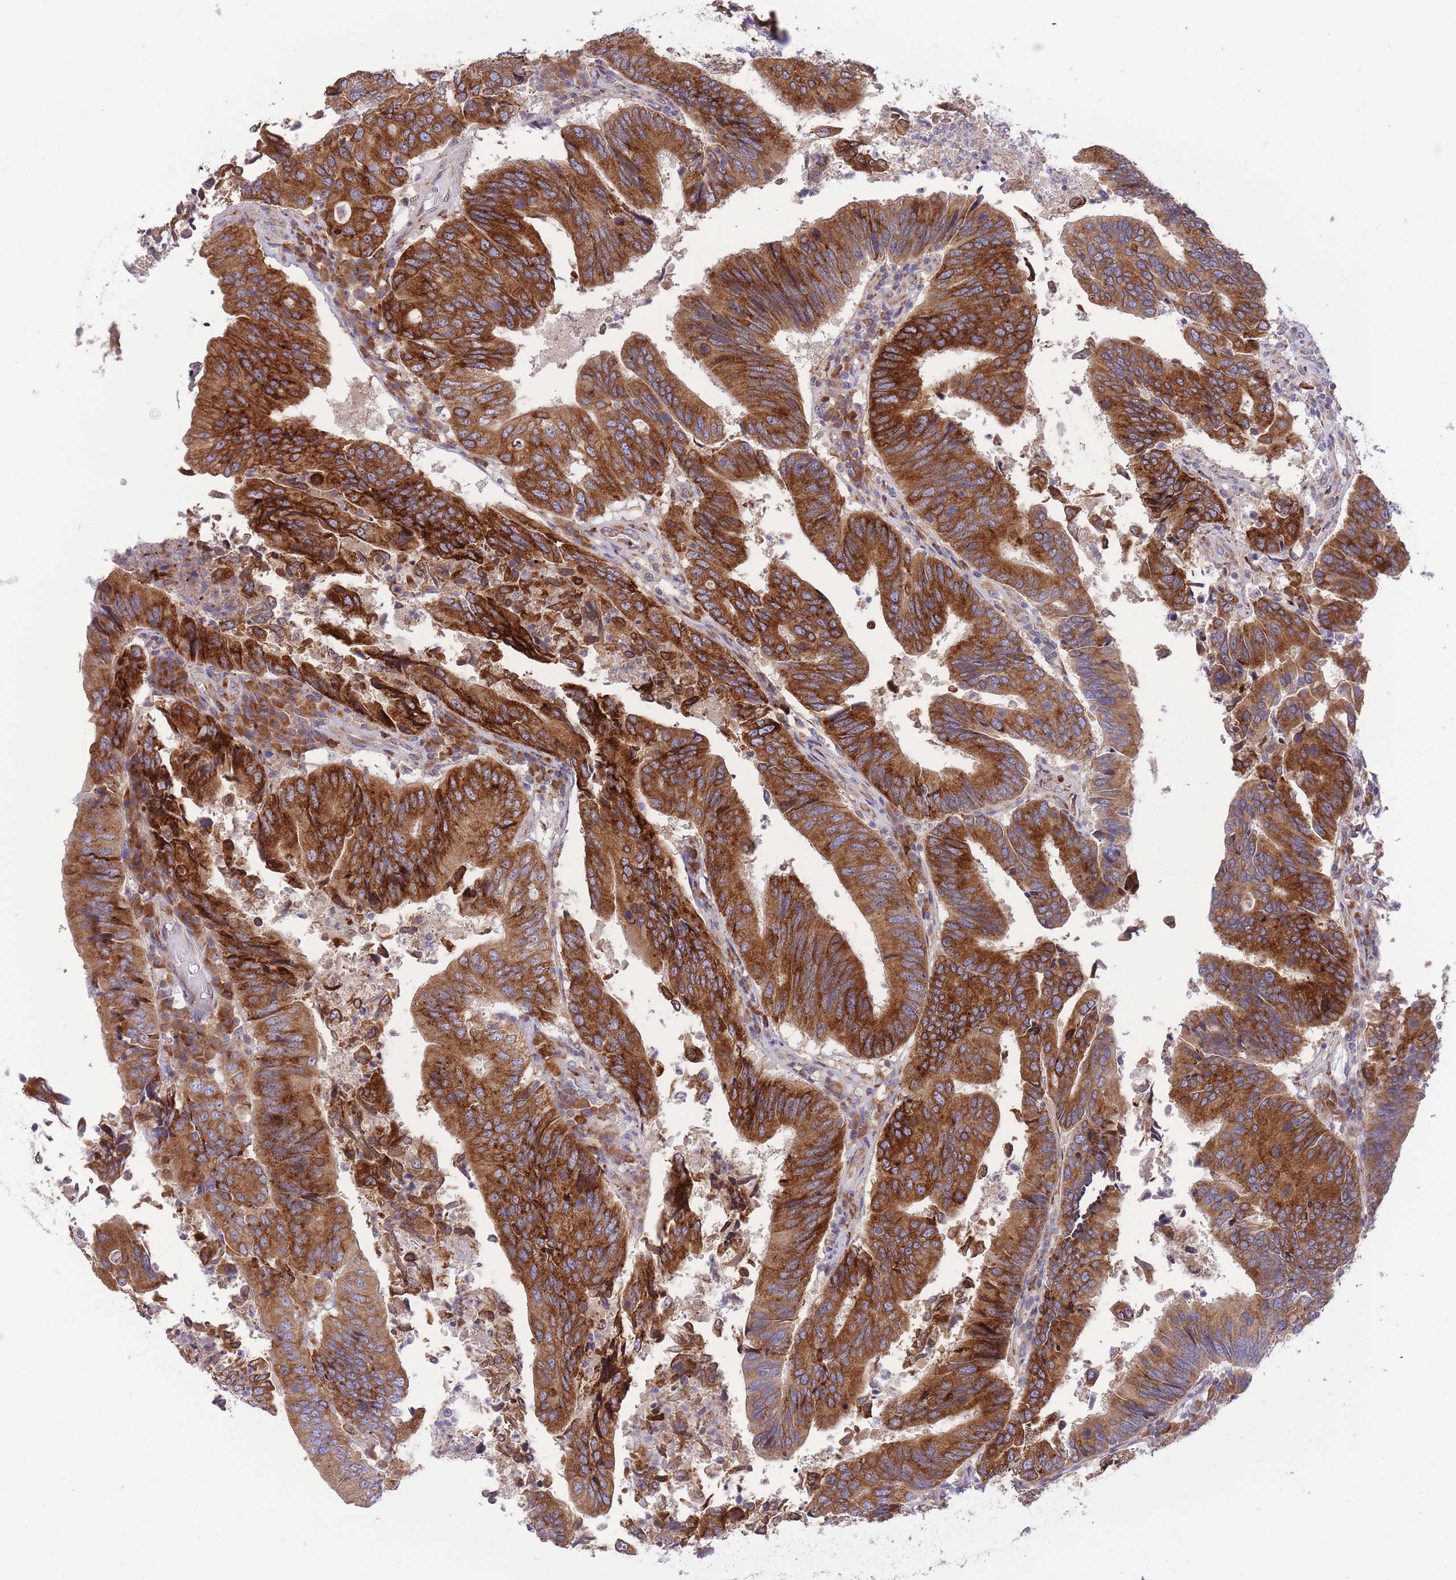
{"staining": {"intensity": "strong", "quantity": ">75%", "location": "cytoplasmic/membranous"}, "tissue": "colorectal cancer", "cell_type": "Tumor cells", "image_type": "cancer", "snomed": [{"axis": "morphology", "description": "Adenocarcinoma, NOS"}, {"axis": "topography", "description": "Colon"}], "caption": "A brown stain highlights strong cytoplasmic/membranous staining of a protein in human adenocarcinoma (colorectal) tumor cells.", "gene": "GBP7", "patient": {"sex": "female", "age": 67}}